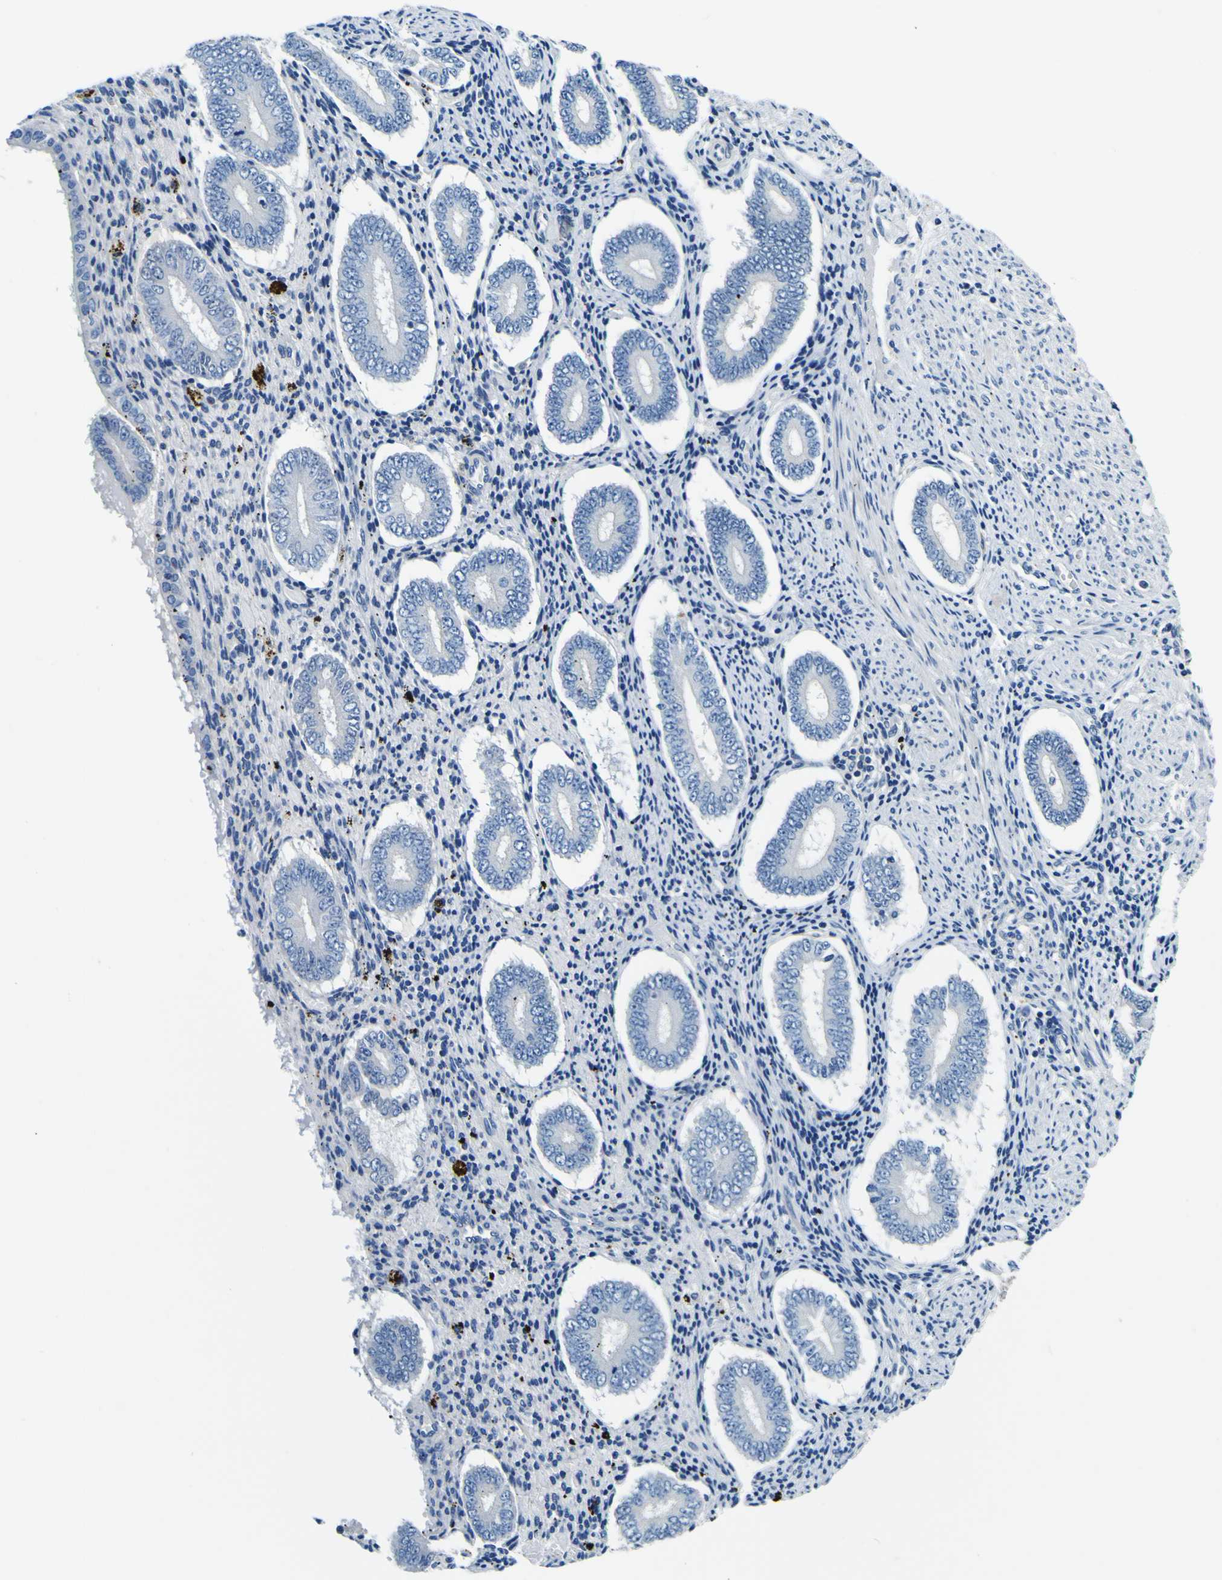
{"staining": {"intensity": "negative", "quantity": "none", "location": "none"}, "tissue": "endometrium", "cell_type": "Cells in endometrial stroma", "image_type": "normal", "snomed": [{"axis": "morphology", "description": "Normal tissue, NOS"}, {"axis": "topography", "description": "Endometrium"}], "caption": "The immunohistochemistry photomicrograph has no significant positivity in cells in endometrial stroma of endometrium. Brightfield microscopy of IHC stained with DAB (3,3'-diaminobenzidine) (brown) and hematoxylin (blue), captured at high magnification.", "gene": "ADGRA2", "patient": {"sex": "female", "age": 42}}